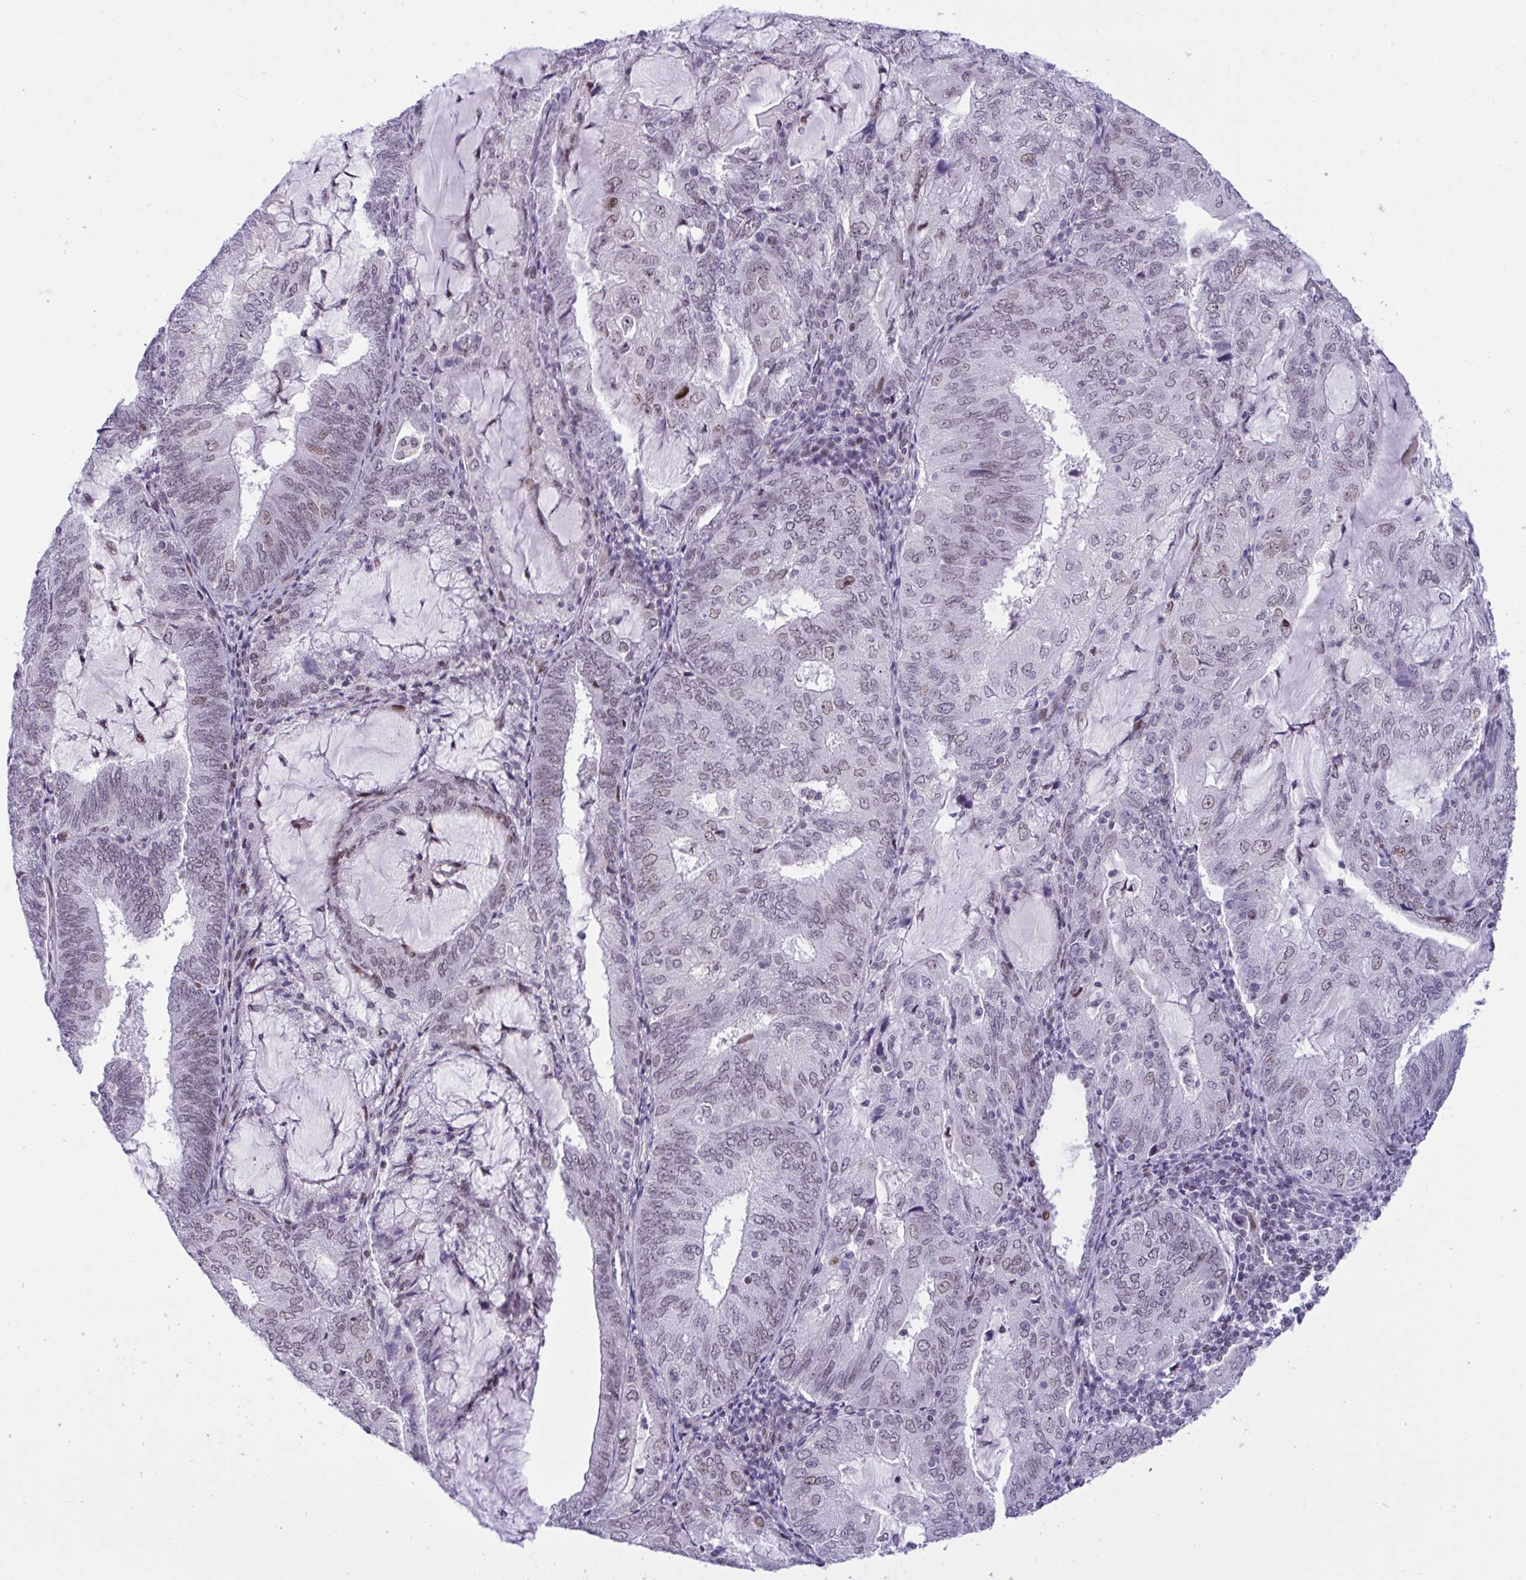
{"staining": {"intensity": "moderate", "quantity": "<25%", "location": "nuclear"}, "tissue": "endometrial cancer", "cell_type": "Tumor cells", "image_type": "cancer", "snomed": [{"axis": "morphology", "description": "Adenocarcinoma, NOS"}, {"axis": "topography", "description": "Endometrium"}], "caption": "Tumor cells demonstrate low levels of moderate nuclear staining in about <25% of cells in endometrial cancer (adenocarcinoma). (DAB (3,3'-diaminobenzidine) = brown stain, brightfield microscopy at high magnification).", "gene": "ZFHX3", "patient": {"sex": "female", "age": 81}}